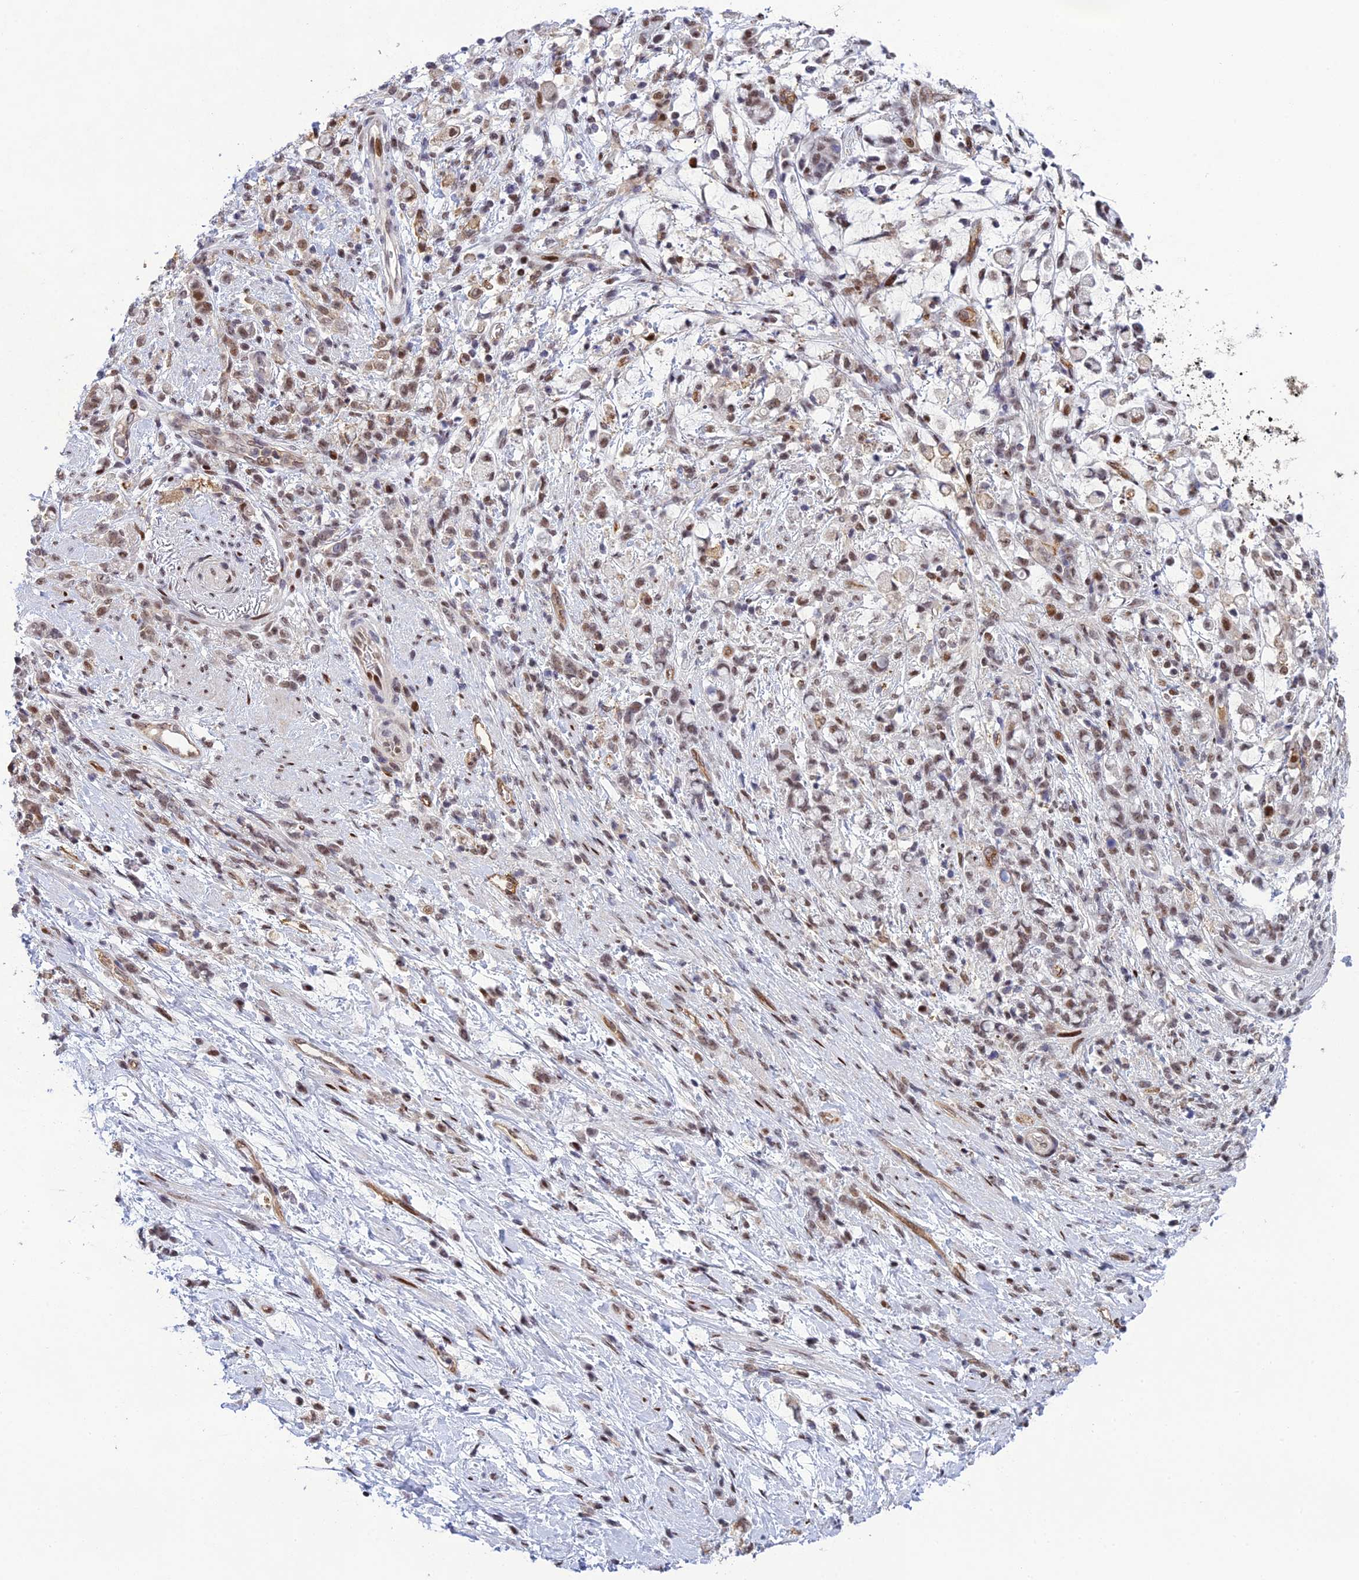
{"staining": {"intensity": "moderate", "quantity": ">75%", "location": "nuclear"}, "tissue": "stomach cancer", "cell_type": "Tumor cells", "image_type": "cancer", "snomed": [{"axis": "morphology", "description": "Adenocarcinoma, NOS"}, {"axis": "topography", "description": "Stomach"}], "caption": "Moderate nuclear positivity is seen in about >75% of tumor cells in stomach adenocarcinoma.", "gene": "RANBP3", "patient": {"sex": "female", "age": 60}}